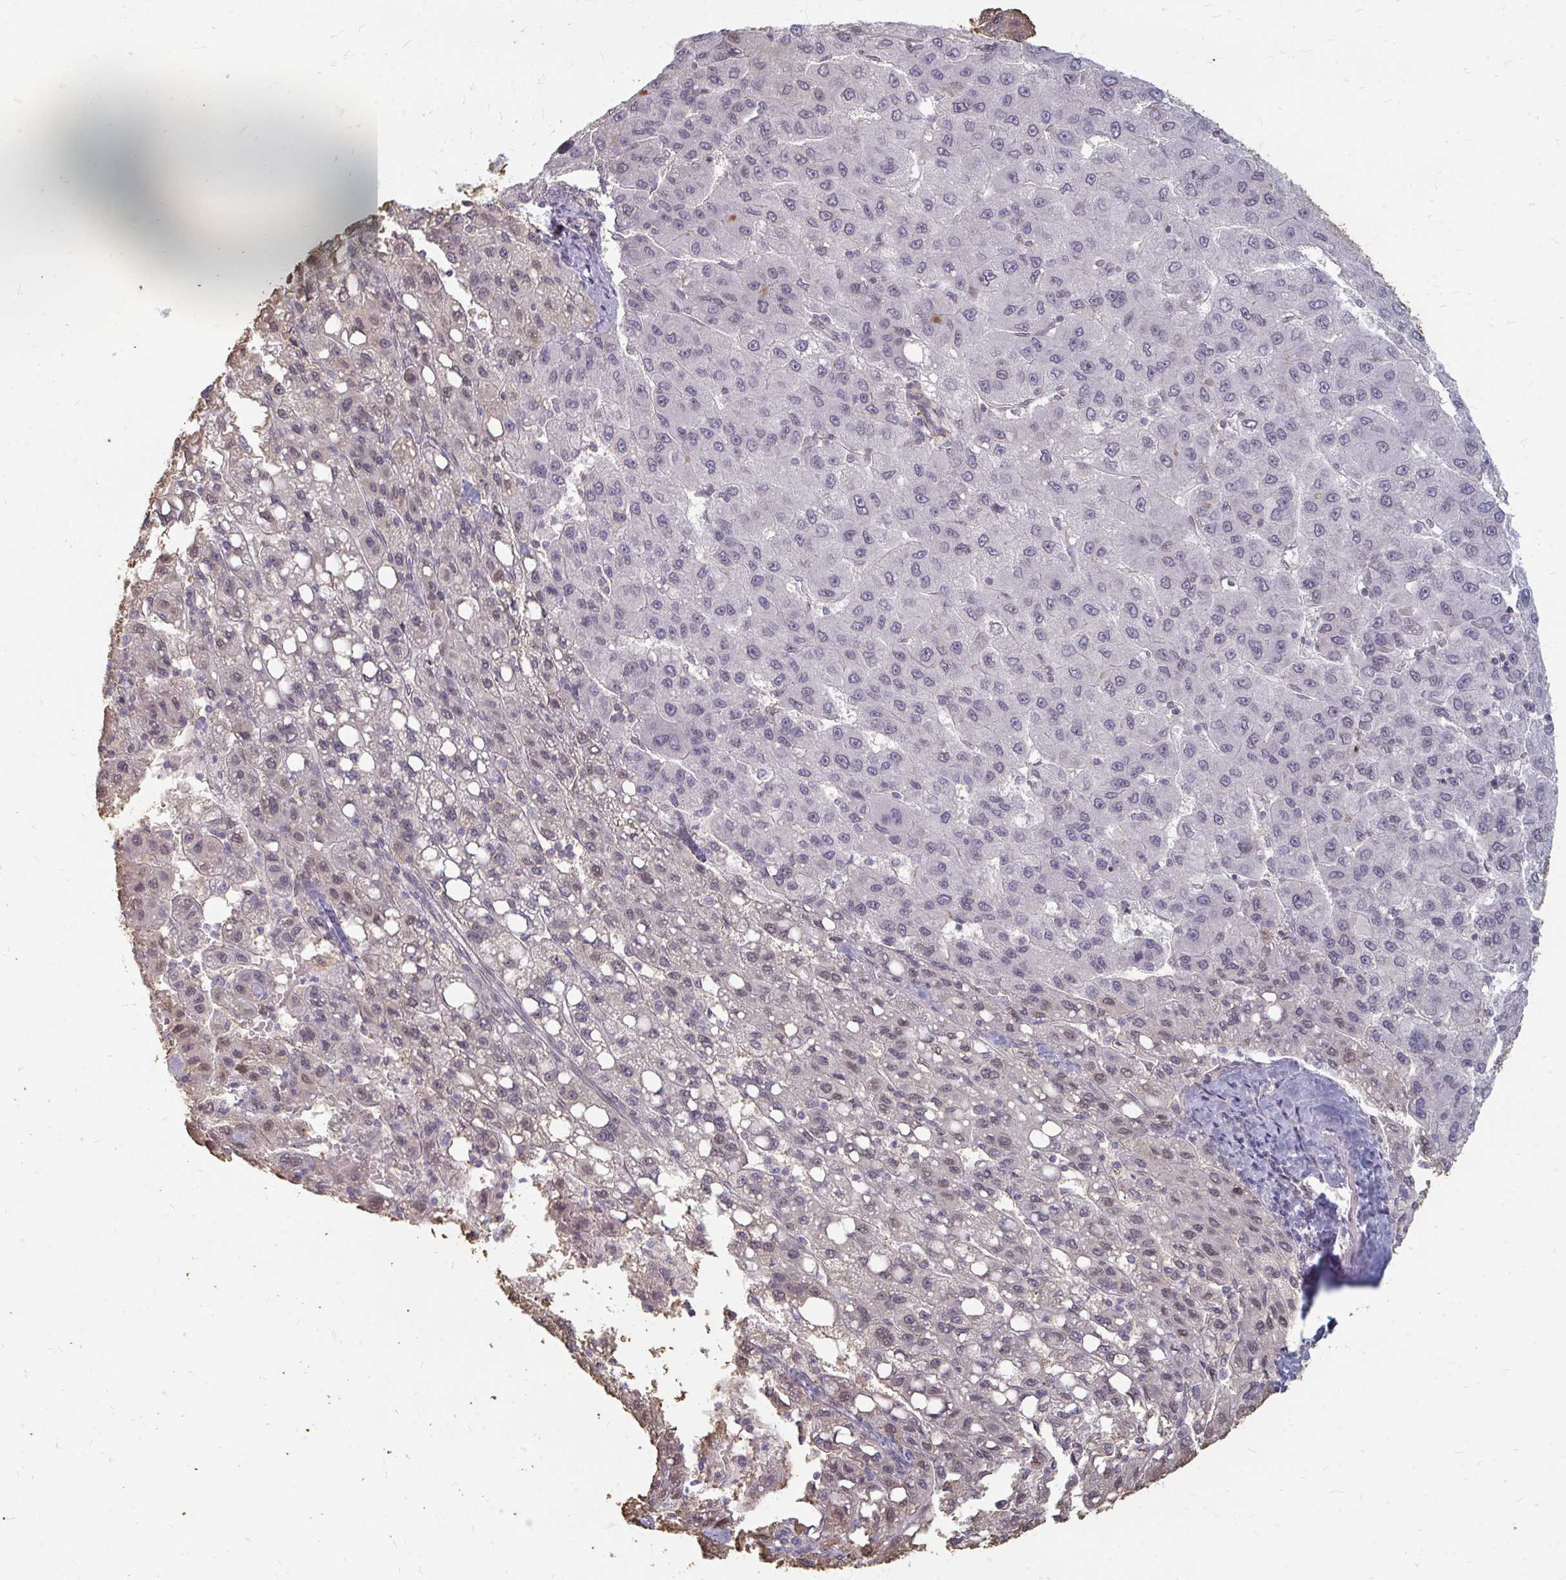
{"staining": {"intensity": "weak", "quantity": "<25%", "location": "nuclear"}, "tissue": "liver cancer", "cell_type": "Tumor cells", "image_type": "cancer", "snomed": [{"axis": "morphology", "description": "Carcinoma, Hepatocellular, NOS"}, {"axis": "topography", "description": "Liver"}], "caption": "DAB (3,3'-diaminobenzidine) immunohistochemical staining of human liver cancer (hepatocellular carcinoma) shows no significant staining in tumor cells.", "gene": "GPC5", "patient": {"sex": "female", "age": 82}}